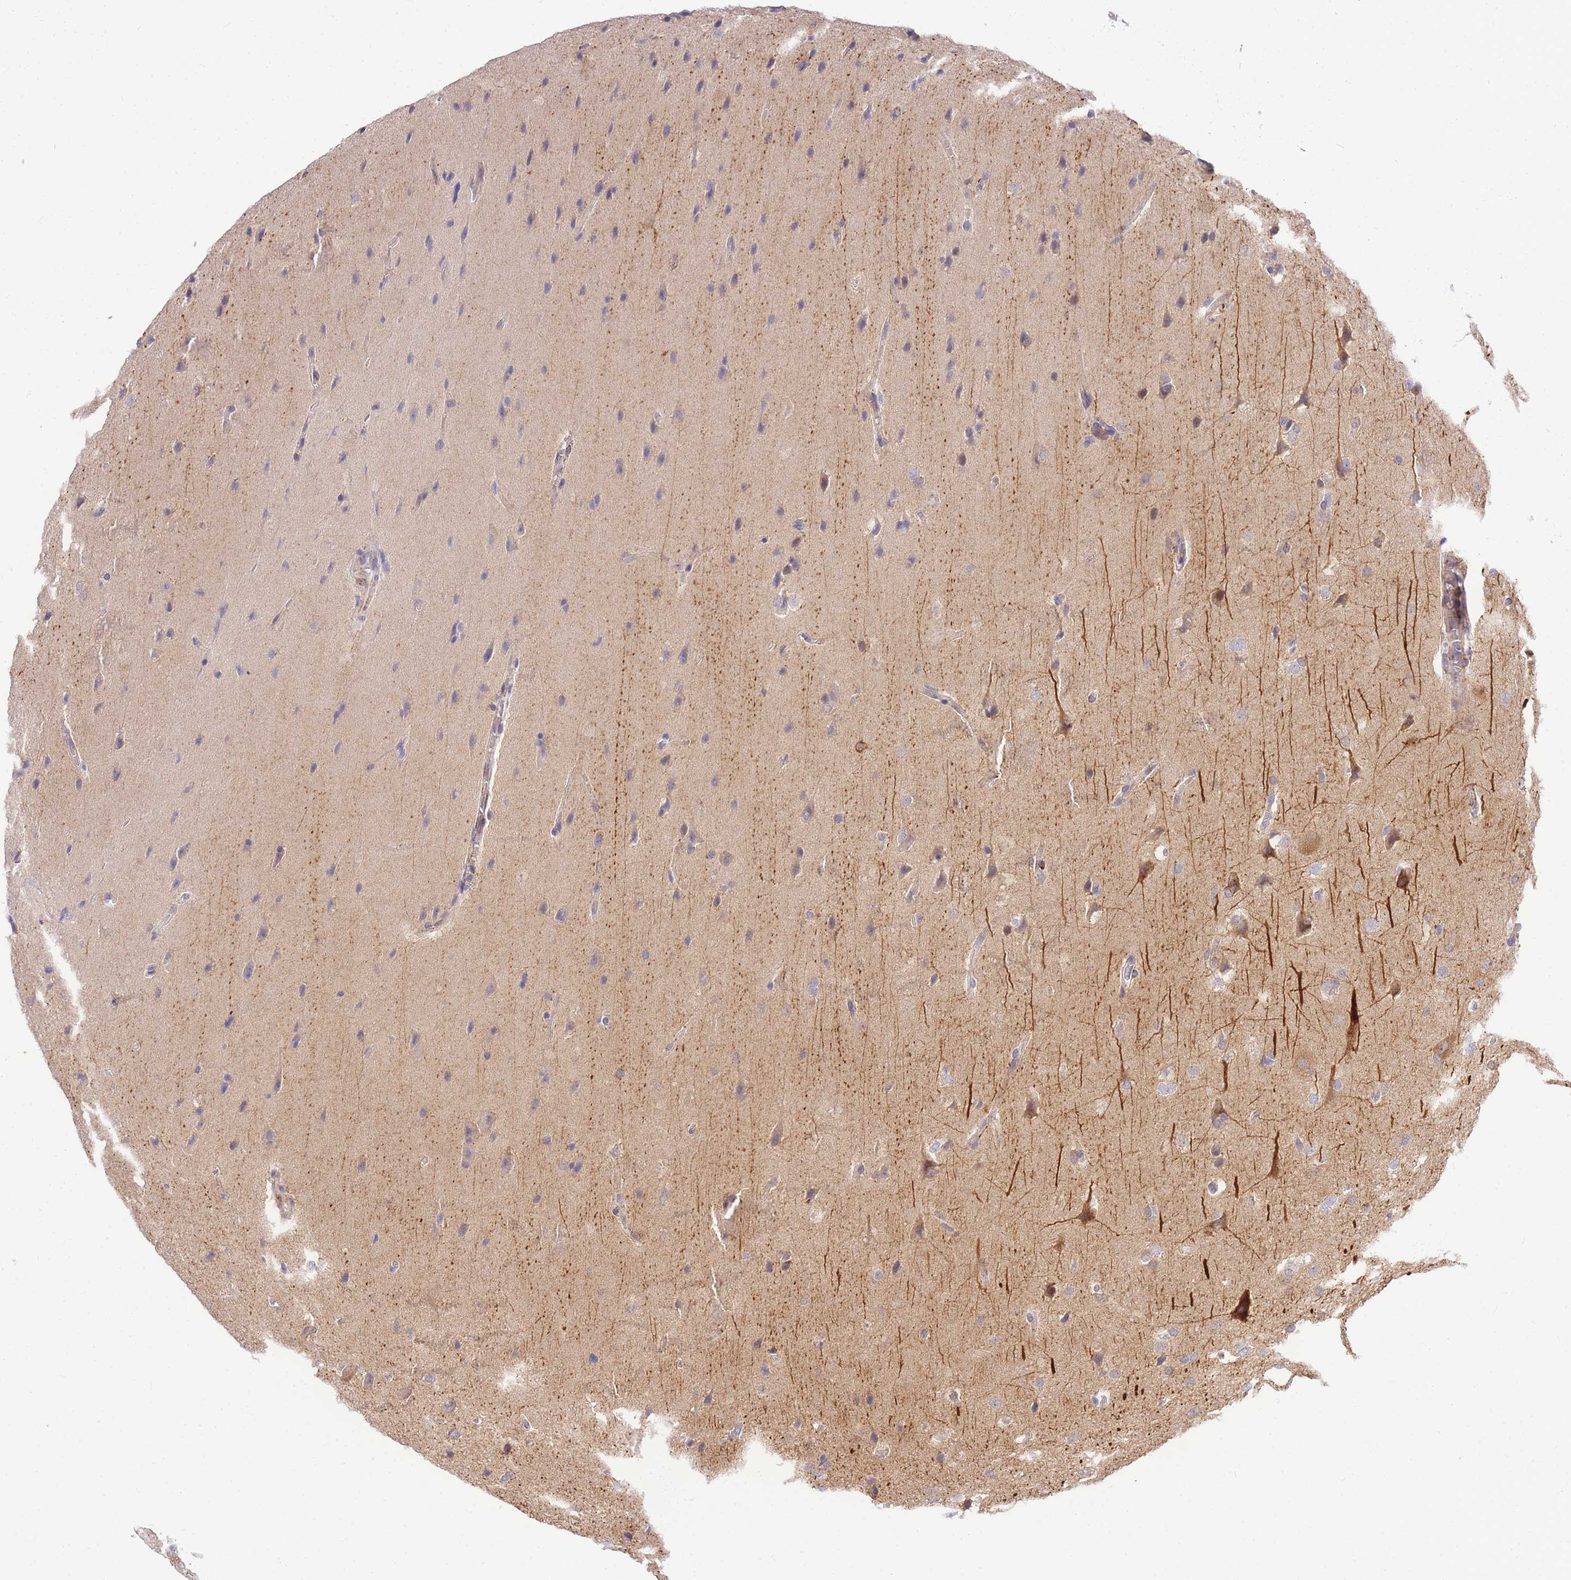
{"staining": {"intensity": "negative", "quantity": "none", "location": "none"}, "tissue": "glioma", "cell_type": "Tumor cells", "image_type": "cancer", "snomed": [{"axis": "morphology", "description": "Glioma, malignant, Low grade"}, {"axis": "topography", "description": "Brain"}], "caption": "Tumor cells are negative for brown protein staining in low-grade glioma (malignant). (DAB IHC with hematoxylin counter stain).", "gene": "S100PBP", "patient": {"sex": "female", "age": 37}}